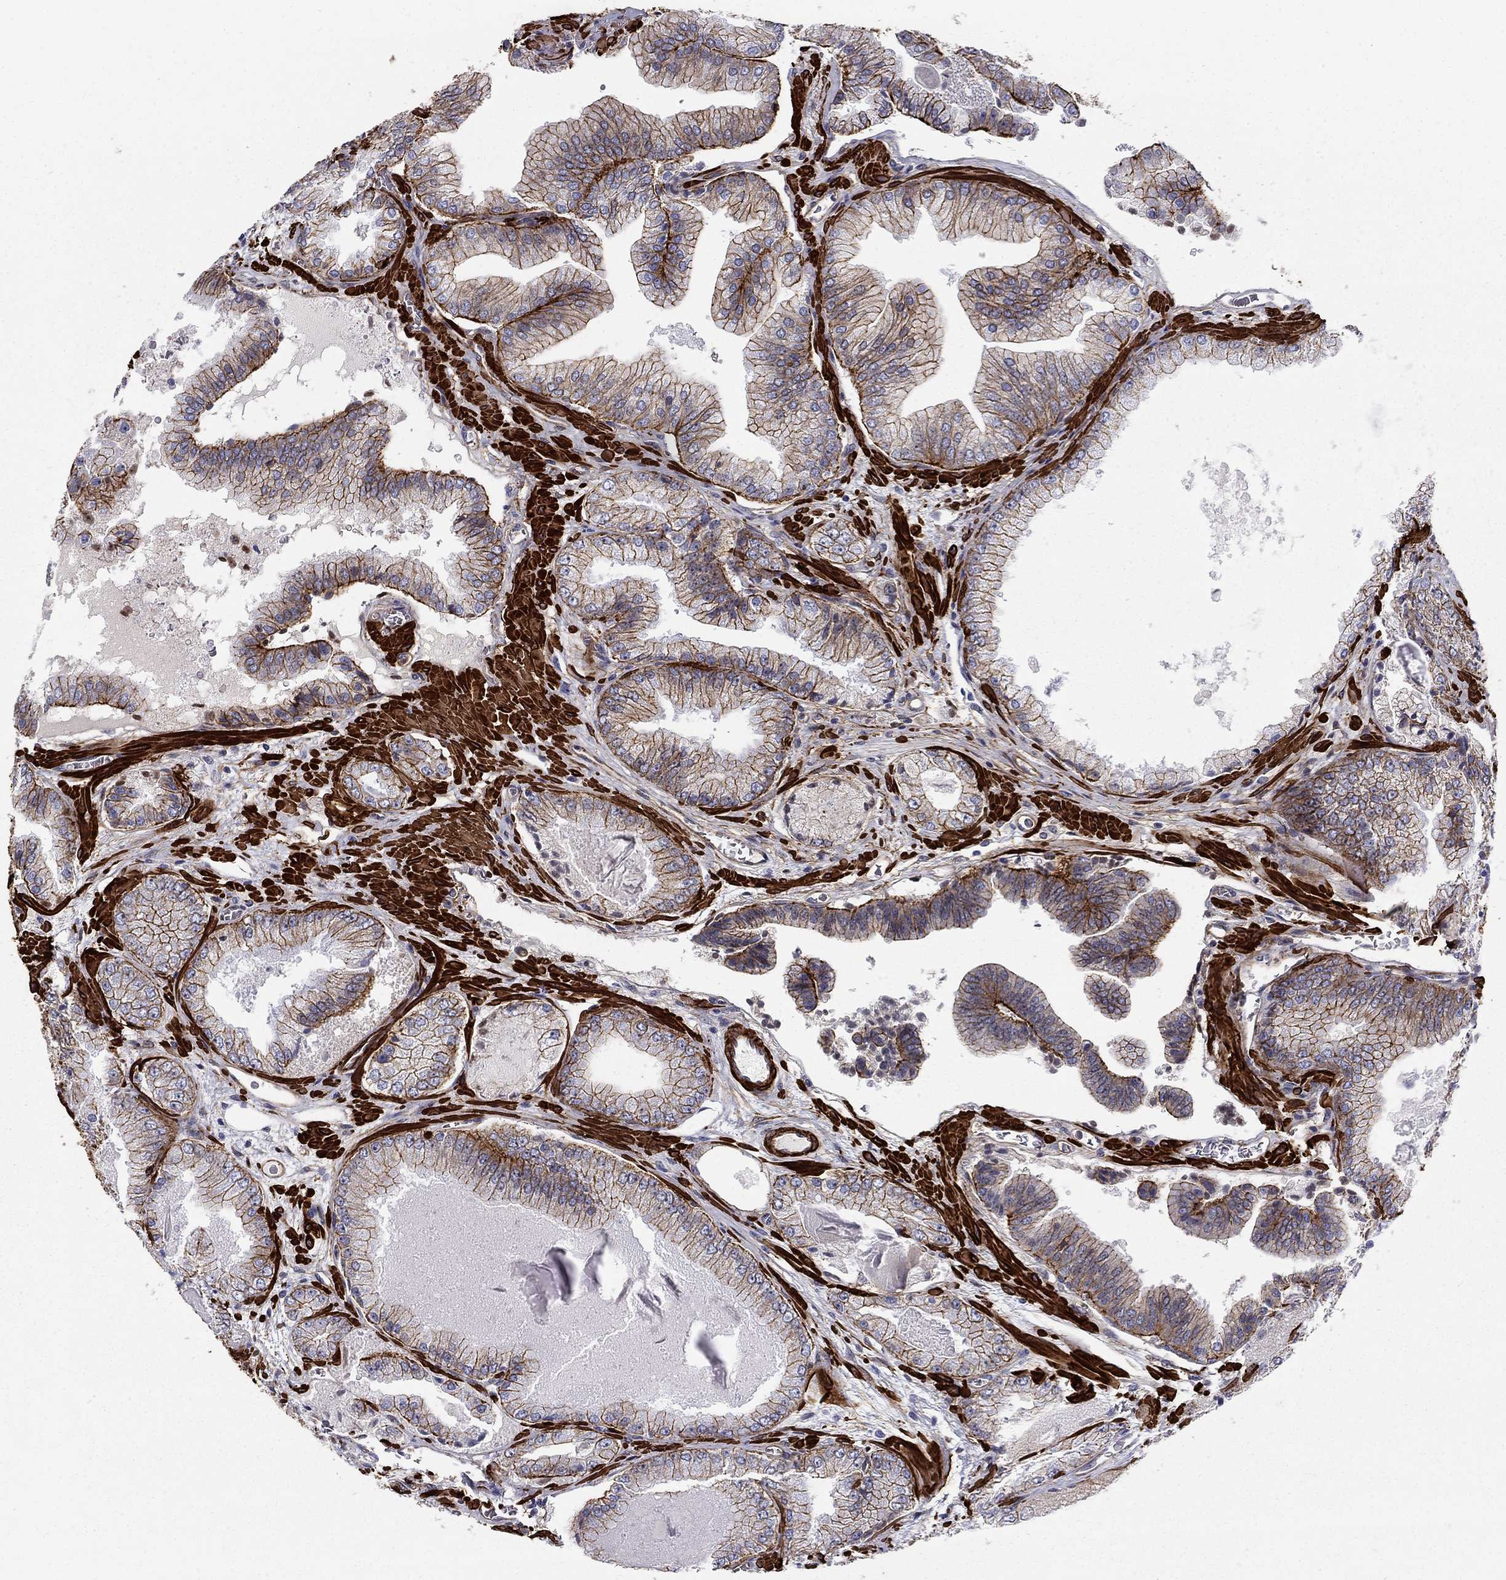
{"staining": {"intensity": "strong", "quantity": ">75%", "location": "cytoplasmic/membranous"}, "tissue": "prostate cancer", "cell_type": "Tumor cells", "image_type": "cancer", "snomed": [{"axis": "morphology", "description": "Adenocarcinoma, Low grade"}, {"axis": "topography", "description": "Prostate"}], "caption": "Protein staining exhibits strong cytoplasmic/membranous positivity in about >75% of tumor cells in prostate cancer.", "gene": "KRBA1", "patient": {"sex": "male", "age": 72}}